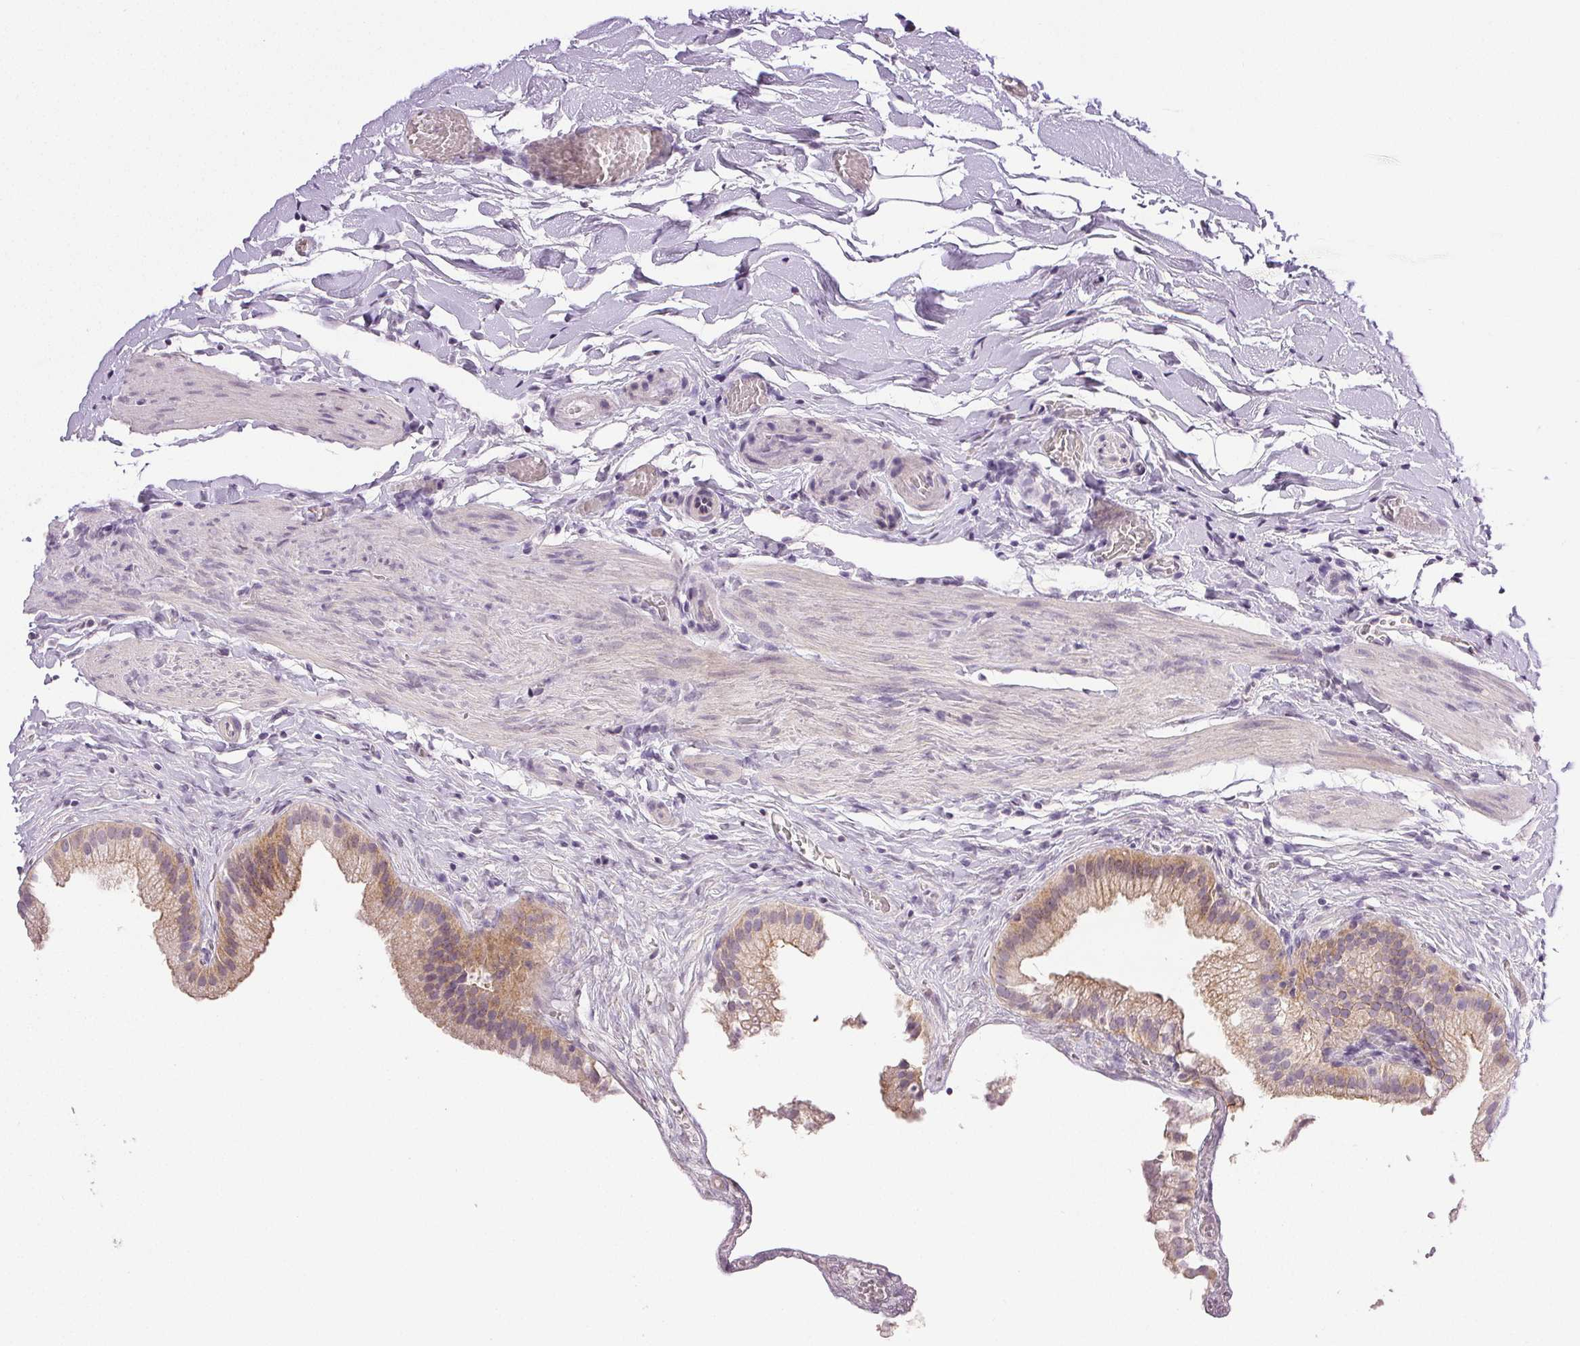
{"staining": {"intensity": "moderate", "quantity": "<25%", "location": "cytoplasmic/membranous"}, "tissue": "gallbladder", "cell_type": "Glandular cells", "image_type": "normal", "snomed": [{"axis": "morphology", "description": "Normal tissue, NOS"}, {"axis": "topography", "description": "Gallbladder"}], "caption": "A high-resolution histopathology image shows immunohistochemistry (IHC) staining of normal gallbladder, which displays moderate cytoplasmic/membranous staining in about <25% of glandular cells.", "gene": "PLCB1", "patient": {"sex": "female", "age": 63}}